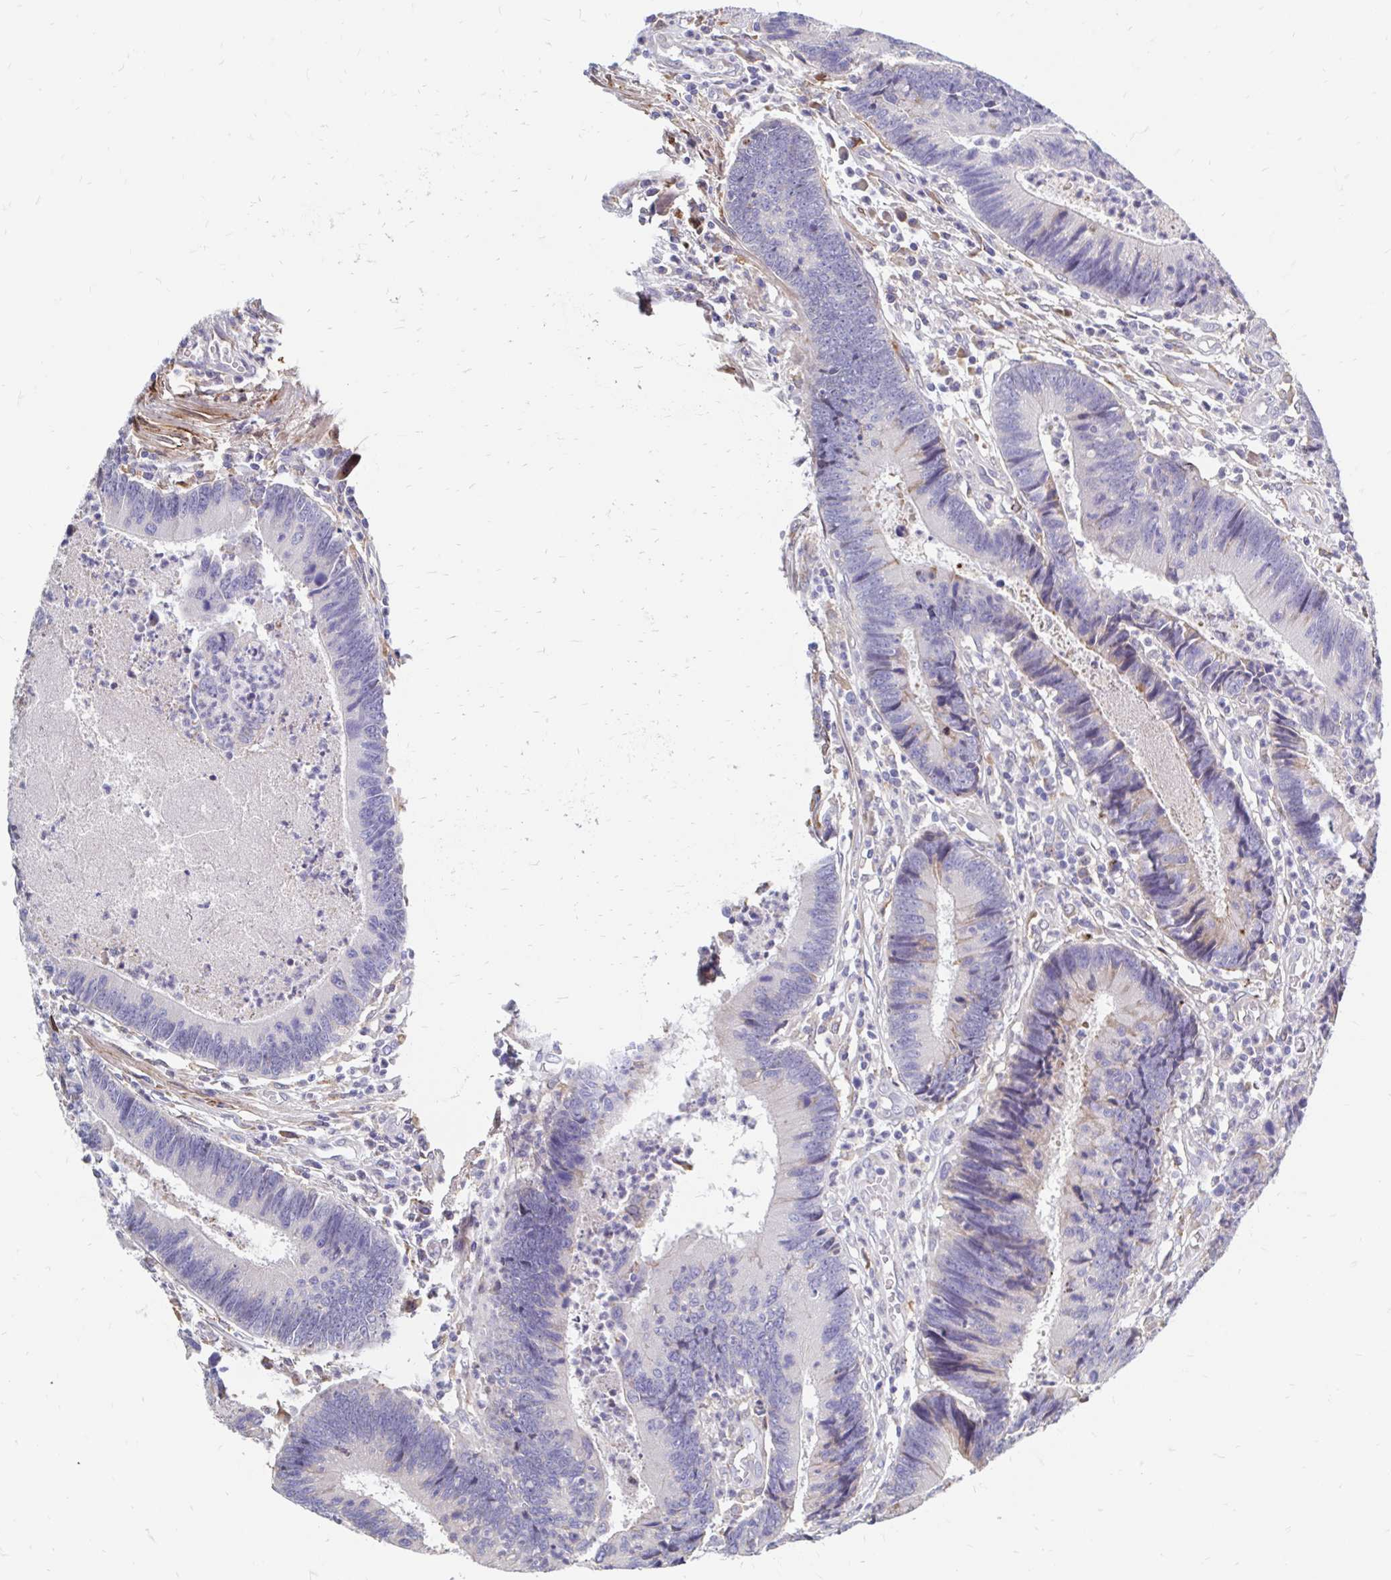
{"staining": {"intensity": "negative", "quantity": "none", "location": "none"}, "tissue": "colorectal cancer", "cell_type": "Tumor cells", "image_type": "cancer", "snomed": [{"axis": "morphology", "description": "Adenocarcinoma, NOS"}, {"axis": "topography", "description": "Colon"}], "caption": "Tumor cells are negative for protein expression in human colorectal cancer.", "gene": "CDKL1", "patient": {"sex": "female", "age": 67}}